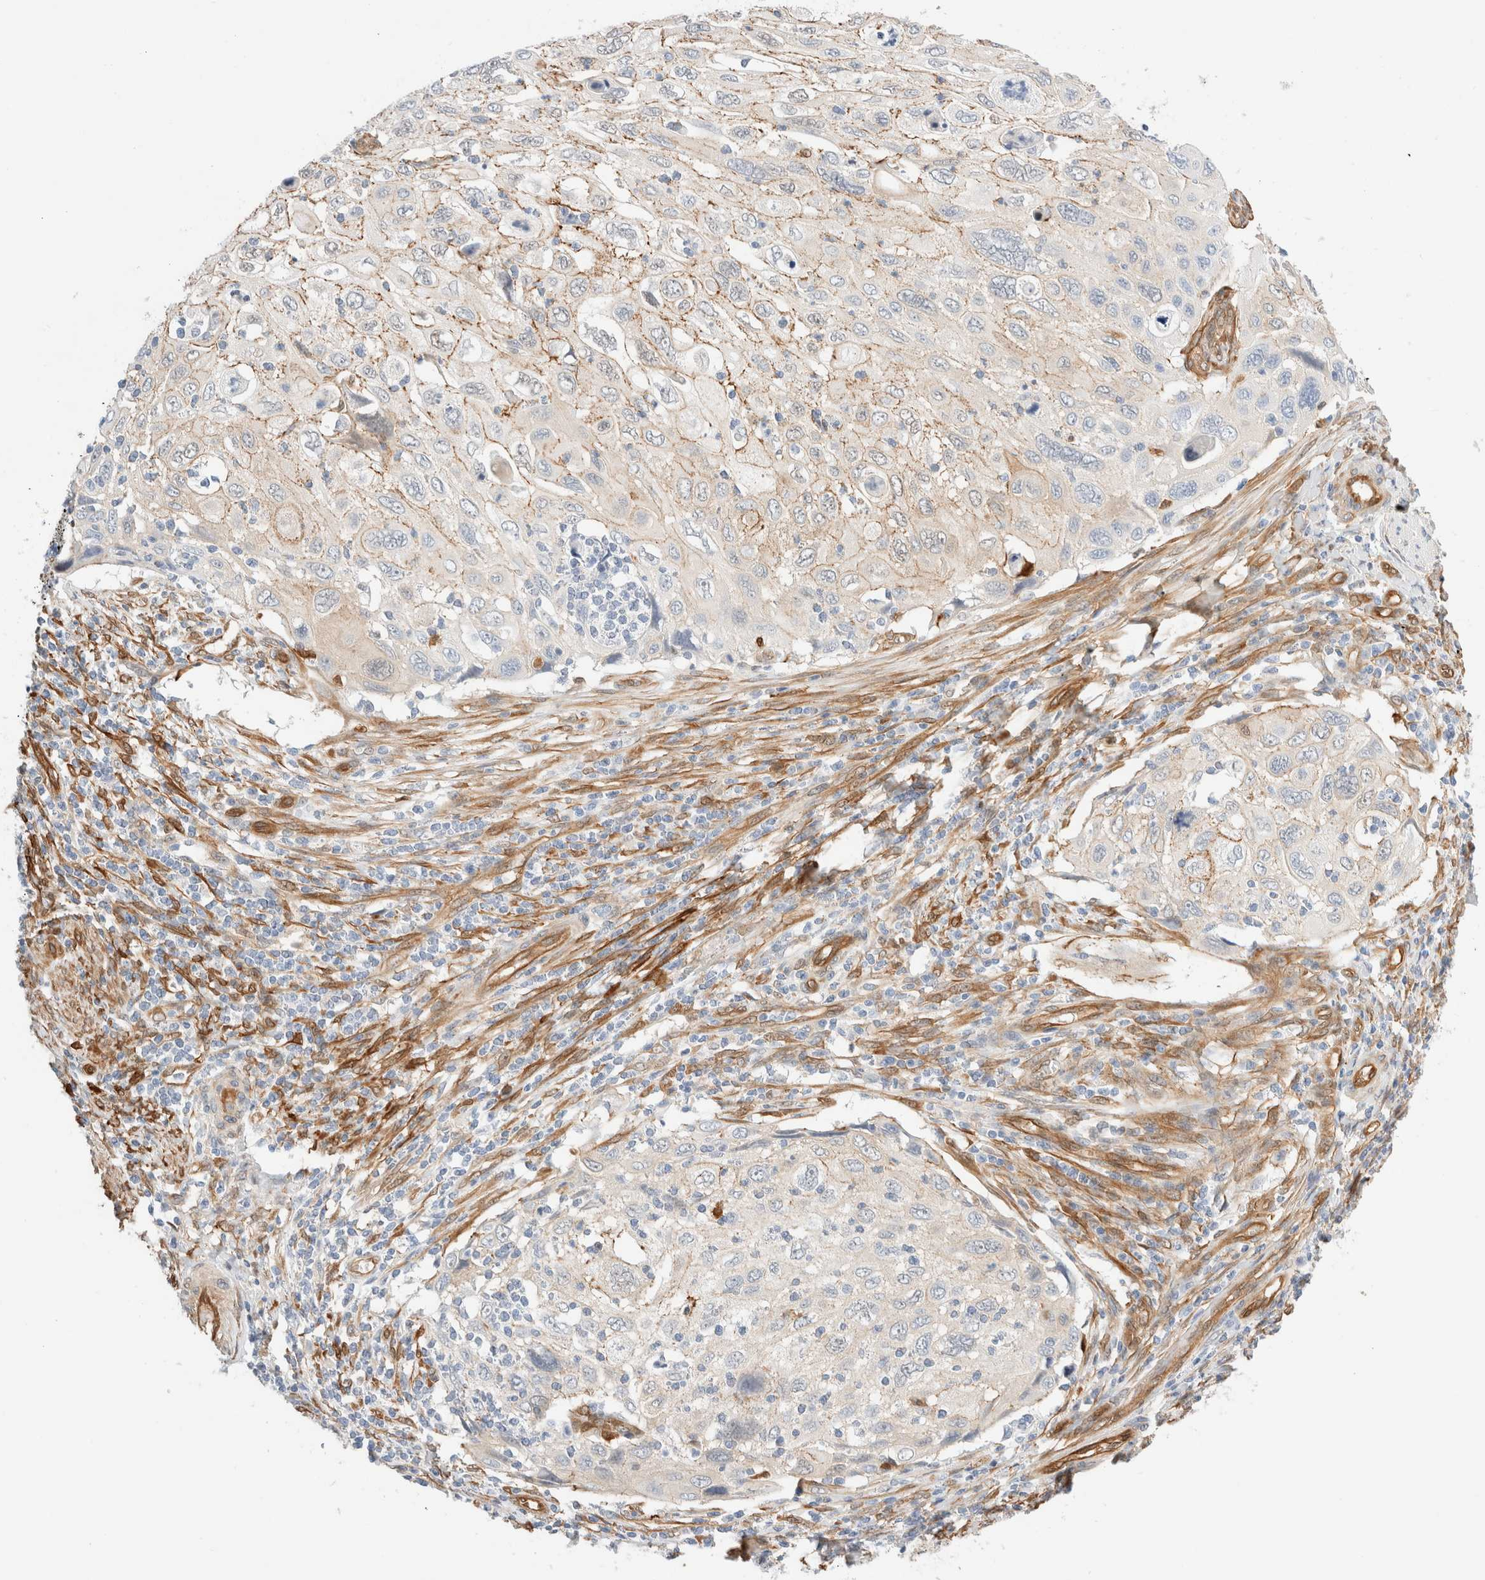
{"staining": {"intensity": "weak", "quantity": "25%-75%", "location": "cytoplasmic/membranous"}, "tissue": "cervical cancer", "cell_type": "Tumor cells", "image_type": "cancer", "snomed": [{"axis": "morphology", "description": "Squamous cell carcinoma, NOS"}, {"axis": "topography", "description": "Cervix"}], "caption": "Cervical cancer tissue shows weak cytoplasmic/membranous expression in approximately 25%-75% of tumor cells", "gene": "LMCD1", "patient": {"sex": "female", "age": 70}}